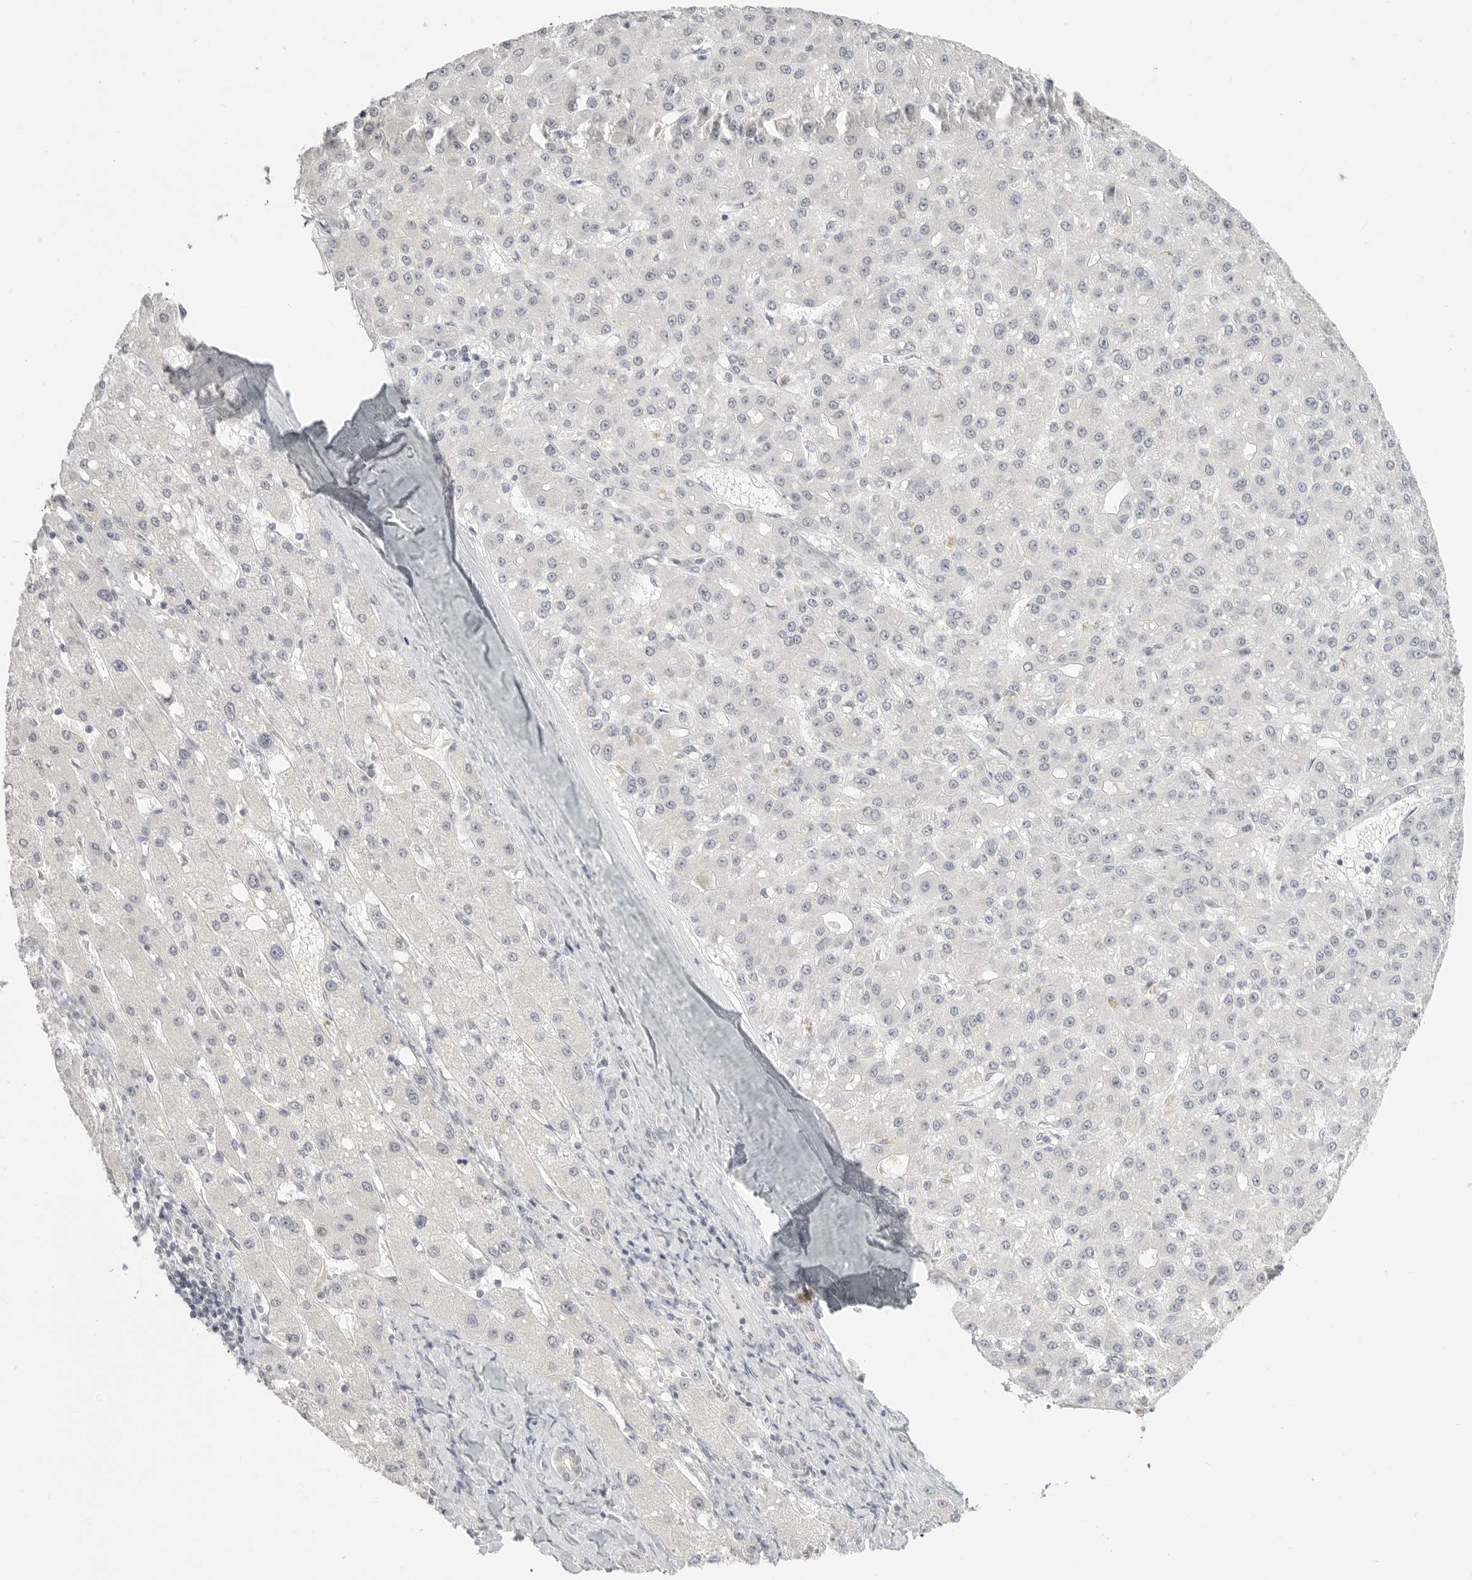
{"staining": {"intensity": "negative", "quantity": "none", "location": "none"}, "tissue": "liver cancer", "cell_type": "Tumor cells", "image_type": "cancer", "snomed": [{"axis": "morphology", "description": "Carcinoma, Hepatocellular, NOS"}, {"axis": "topography", "description": "Liver"}], "caption": "A high-resolution image shows immunohistochemistry staining of hepatocellular carcinoma (liver), which displays no significant staining in tumor cells.", "gene": "KLK11", "patient": {"sex": "male", "age": 67}}